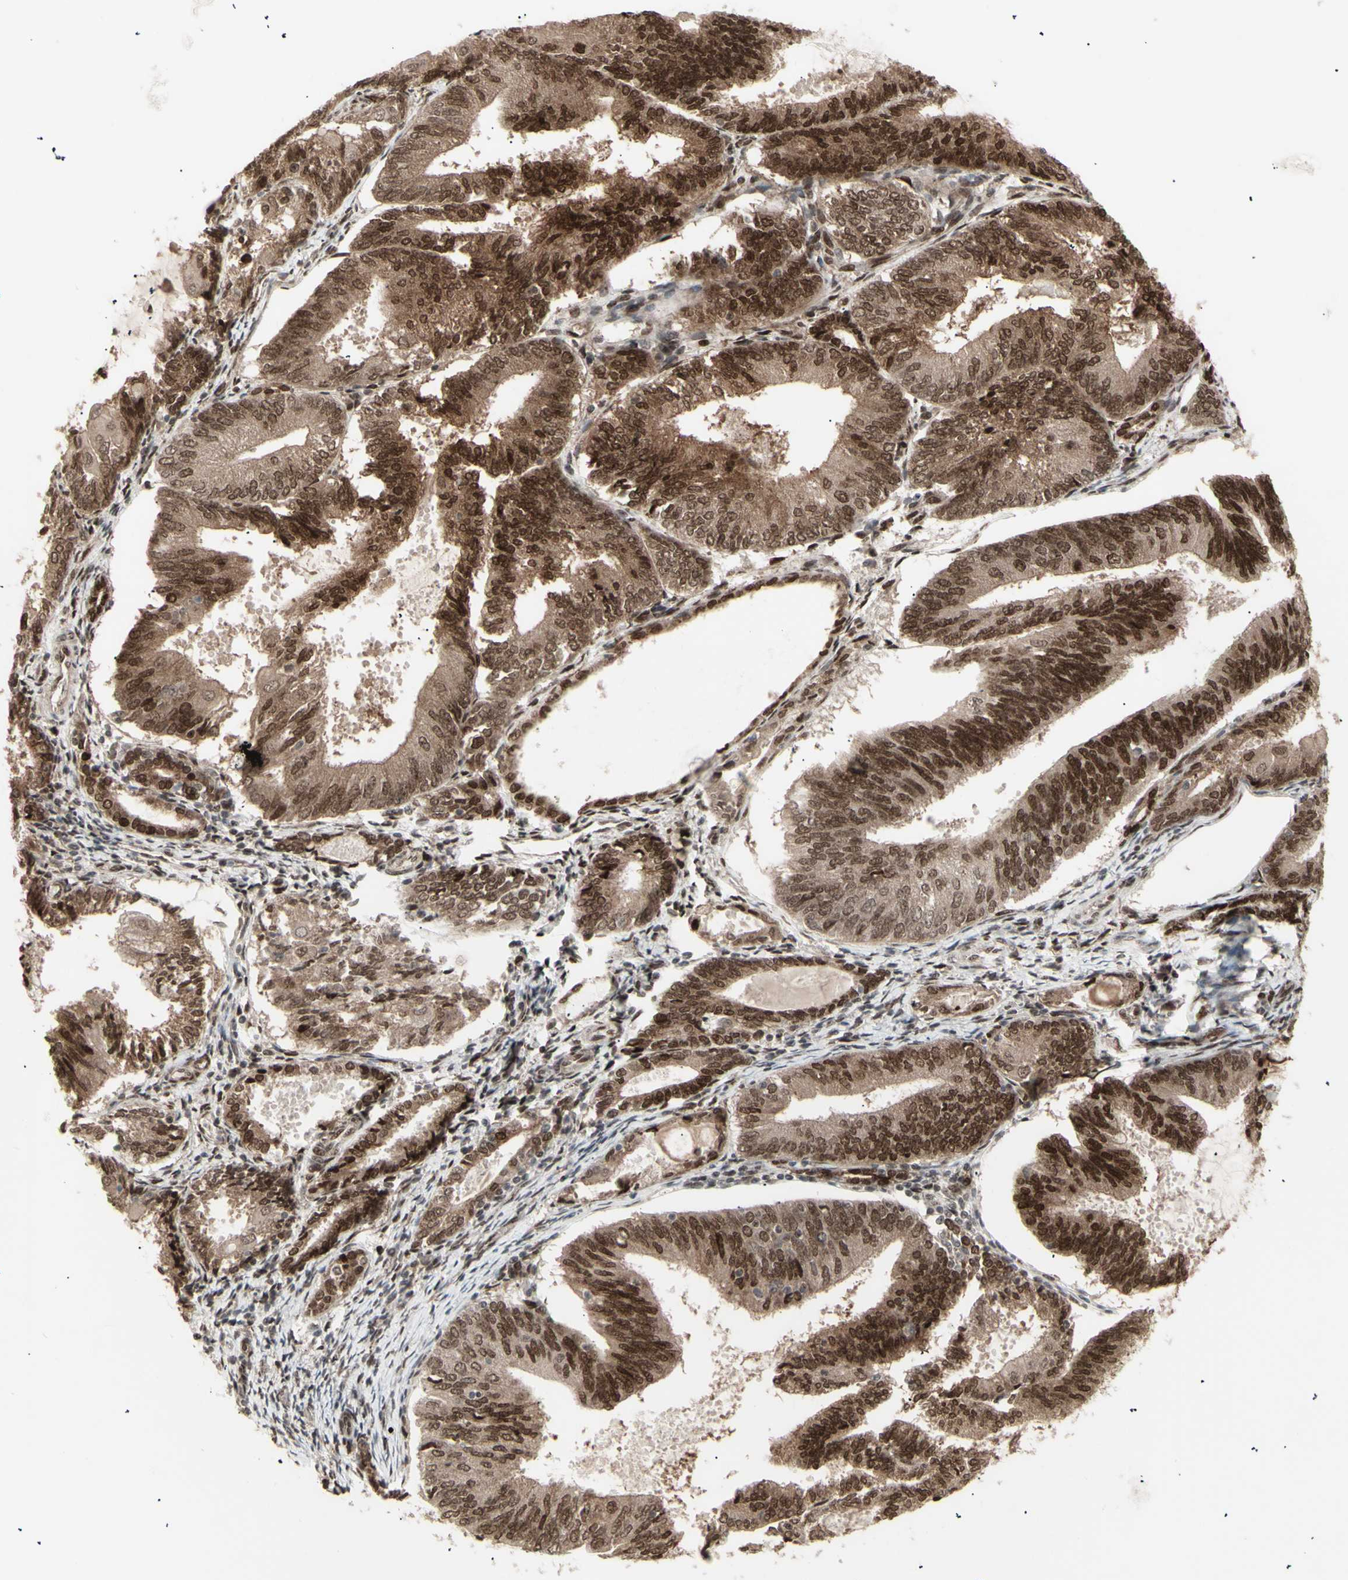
{"staining": {"intensity": "strong", "quantity": ">75%", "location": "cytoplasmic/membranous,nuclear"}, "tissue": "endometrial cancer", "cell_type": "Tumor cells", "image_type": "cancer", "snomed": [{"axis": "morphology", "description": "Adenocarcinoma, NOS"}, {"axis": "topography", "description": "Endometrium"}], "caption": "Endometrial adenocarcinoma stained with DAB (3,3'-diaminobenzidine) immunohistochemistry (IHC) reveals high levels of strong cytoplasmic/membranous and nuclear positivity in approximately >75% of tumor cells. The protein is stained brown, and the nuclei are stained in blue (DAB (3,3'-diaminobenzidine) IHC with brightfield microscopy, high magnification).", "gene": "CBX1", "patient": {"sex": "female", "age": 81}}